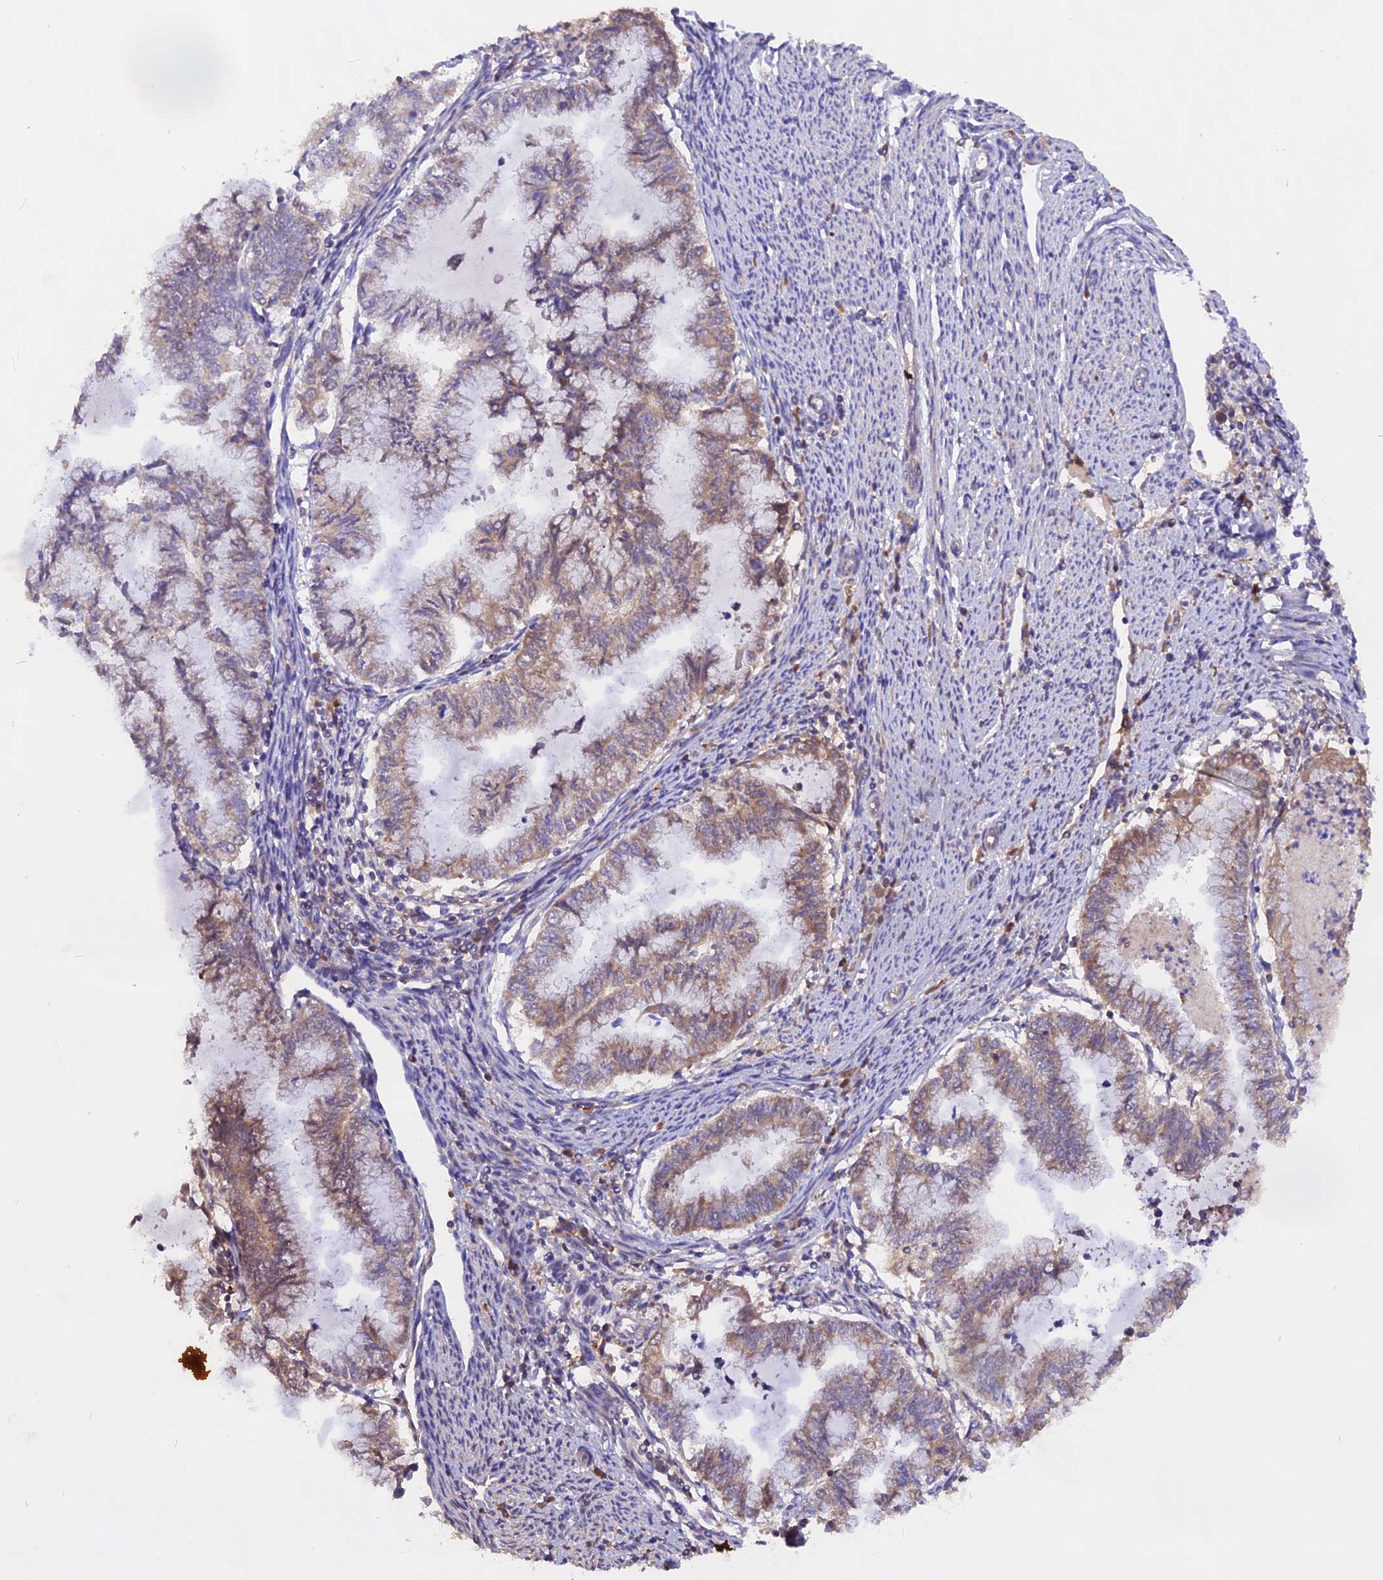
{"staining": {"intensity": "moderate", "quantity": "25%-75%", "location": "cytoplasmic/membranous"}, "tissue": "endometrial cancer", "cell_type": "Tumor cells", "image_type": "cancer", "snomed": [{"axis": "morphology", "description": "Adenocarcinoma, NOS"}, {"axis": "topography", "description": "Endometrium"}], "caption": "Endometrial cancer (adenocarcinoma) tissue exhibits moderate cytoplasmic/membranous positivity in approximately 25%-75% of tumor cells", "gene": "MARK4", "patient": {"sex": "female", "age": 79}}